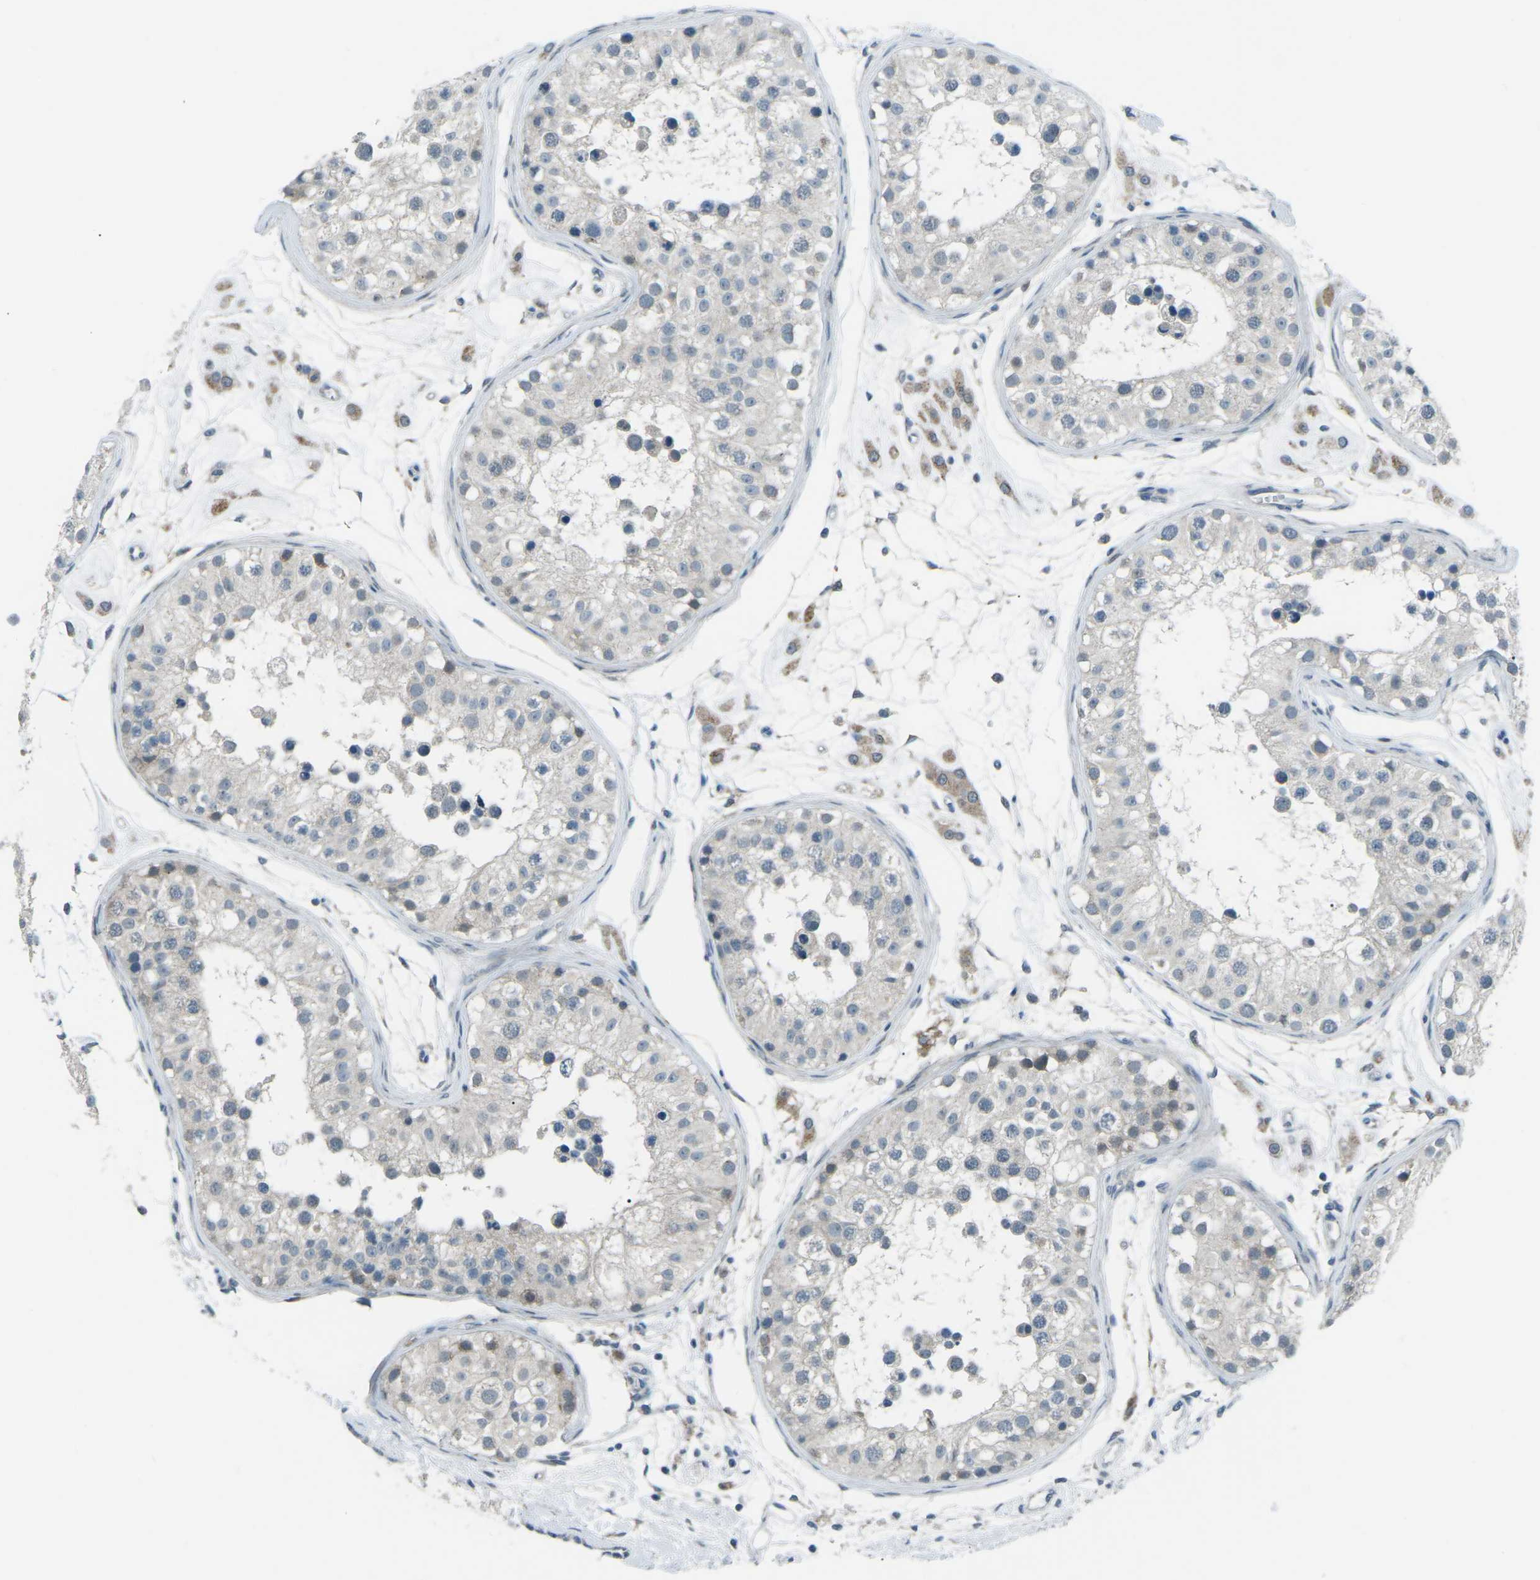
{"staining": {"intensity": "weak", "quantity": "<25%", "location": "cytoplasmic/membranous"}, "tissue": "testis", "cell_type": "Cells in seminiferous ducts", "image_type": "normal", "snomed": [{"axis": "morphology", "description": "Normal tissue, NOS"}, {"axis": "morphology", "description": "Adenocarcinoma, metastatic, NOS"}, {"axis": "topography", "description": "Testis"}], "caption": "Immunohistochemistry photomicrograph of unremarkable testis: testis stained with DAB displays no significant protein expression in cells in seminiferous ducts.", "gene": "PRKCA", "patient": {"sex": "male", "age": 26}}